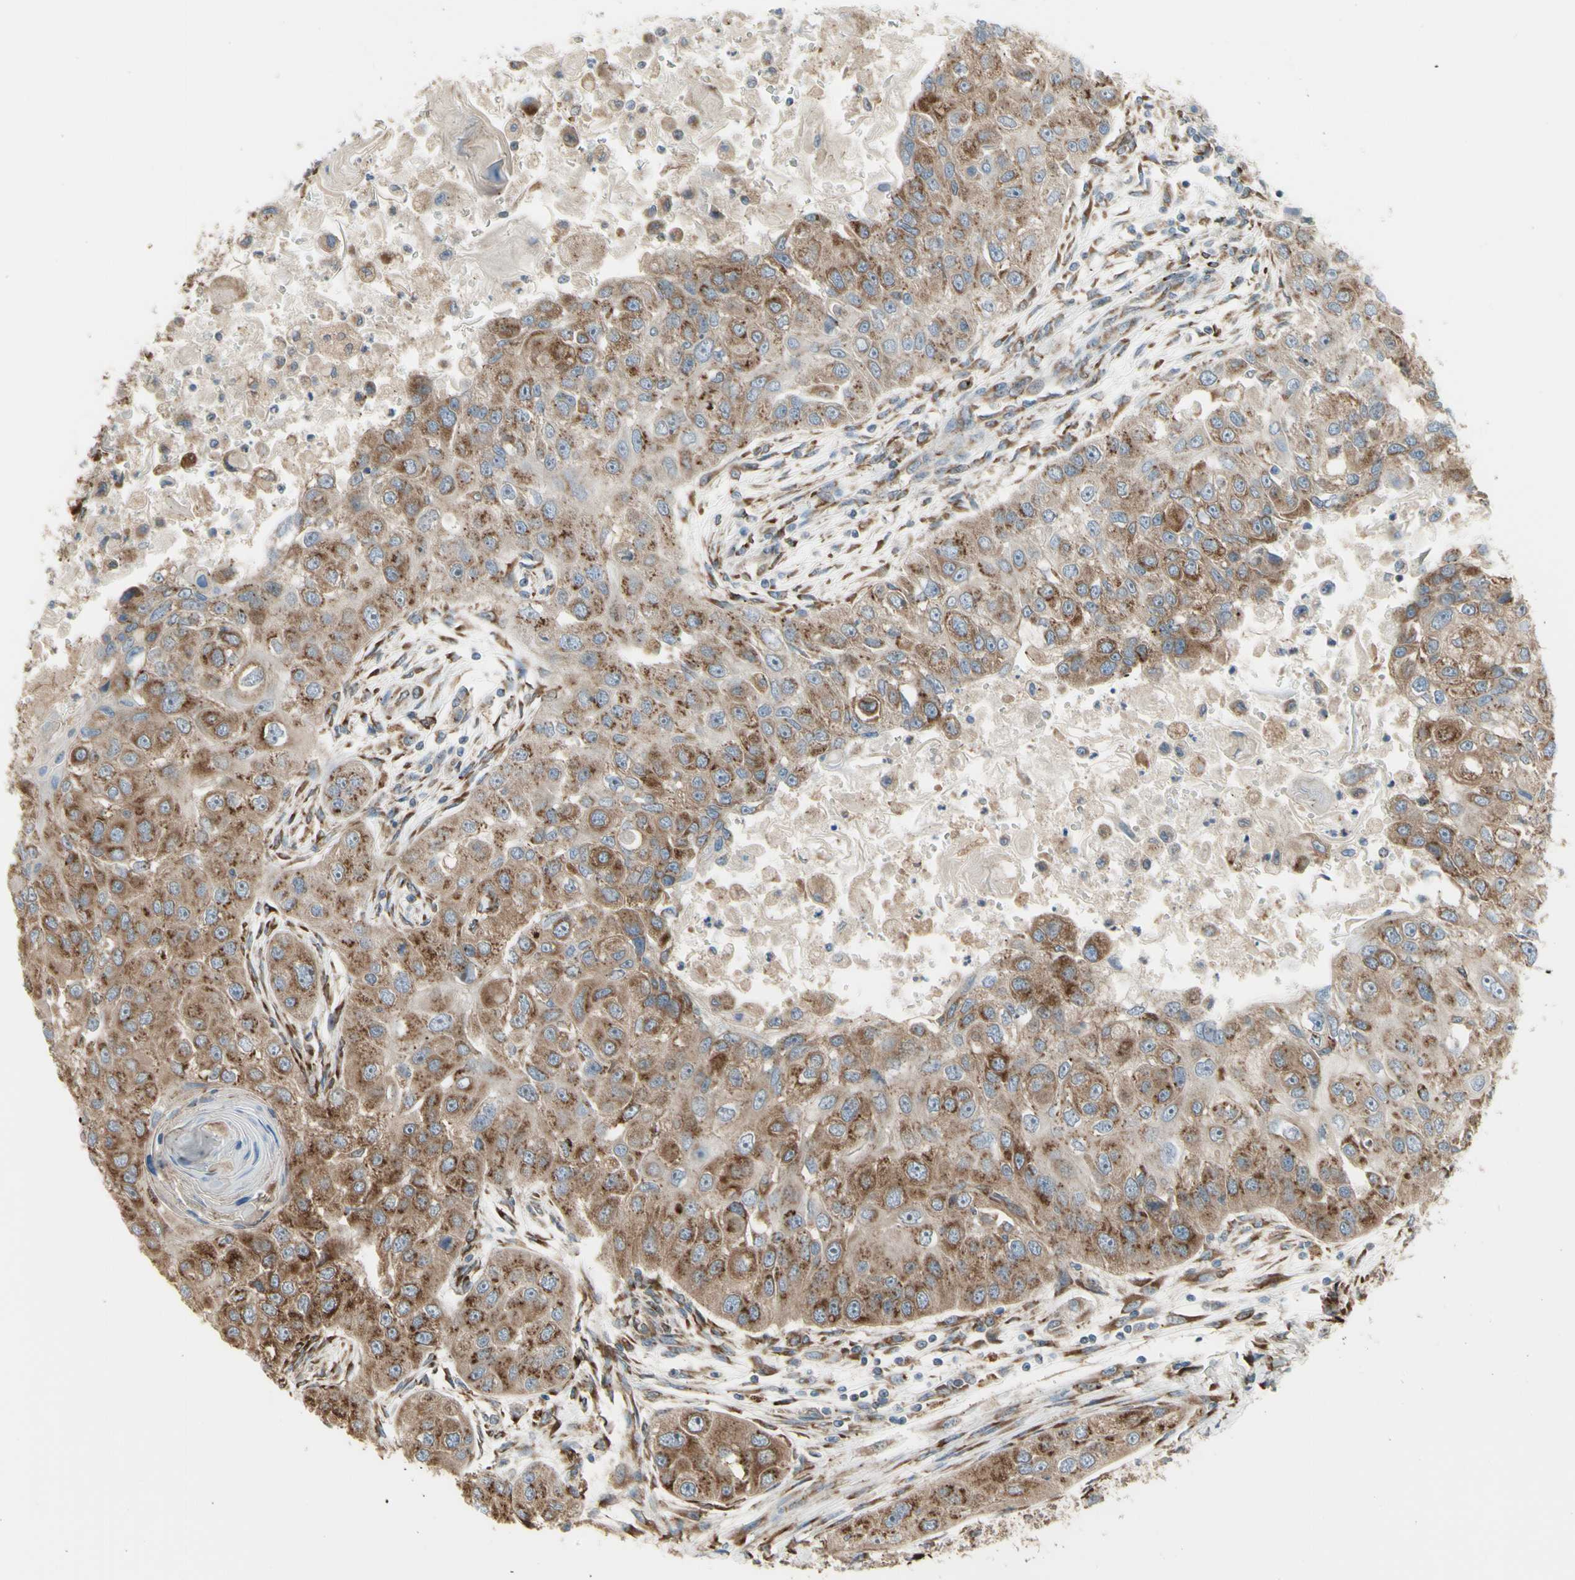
{"staining": {"intensity": "moderate", "quantity": ">75%", "location": "cytoplasmic/membranous"}, "tissue": "head and neck cancer", "cell_type": "Tumor cells", "image_type": "cancer", "snomed": [{"axis": "morphology", "description": "Normal tissue, NOS"}, {"axis": "morphology", "description": "Squamous cell carcinoma, NOS"}, {"axis": "topography", "description": "Skeletal muscle"}, {"axis": "topography", "description": "Head-Neck"}], "caption": "Immunohistochemical staining of human head and neck cancer (squamous cell carcinoma) reveals moderate cytoplasmic/membranous protein positivity in approximately >75% of tumor cells.", "gene": "SLC39A9", "patient": {"sex": "male", "age": 51}}